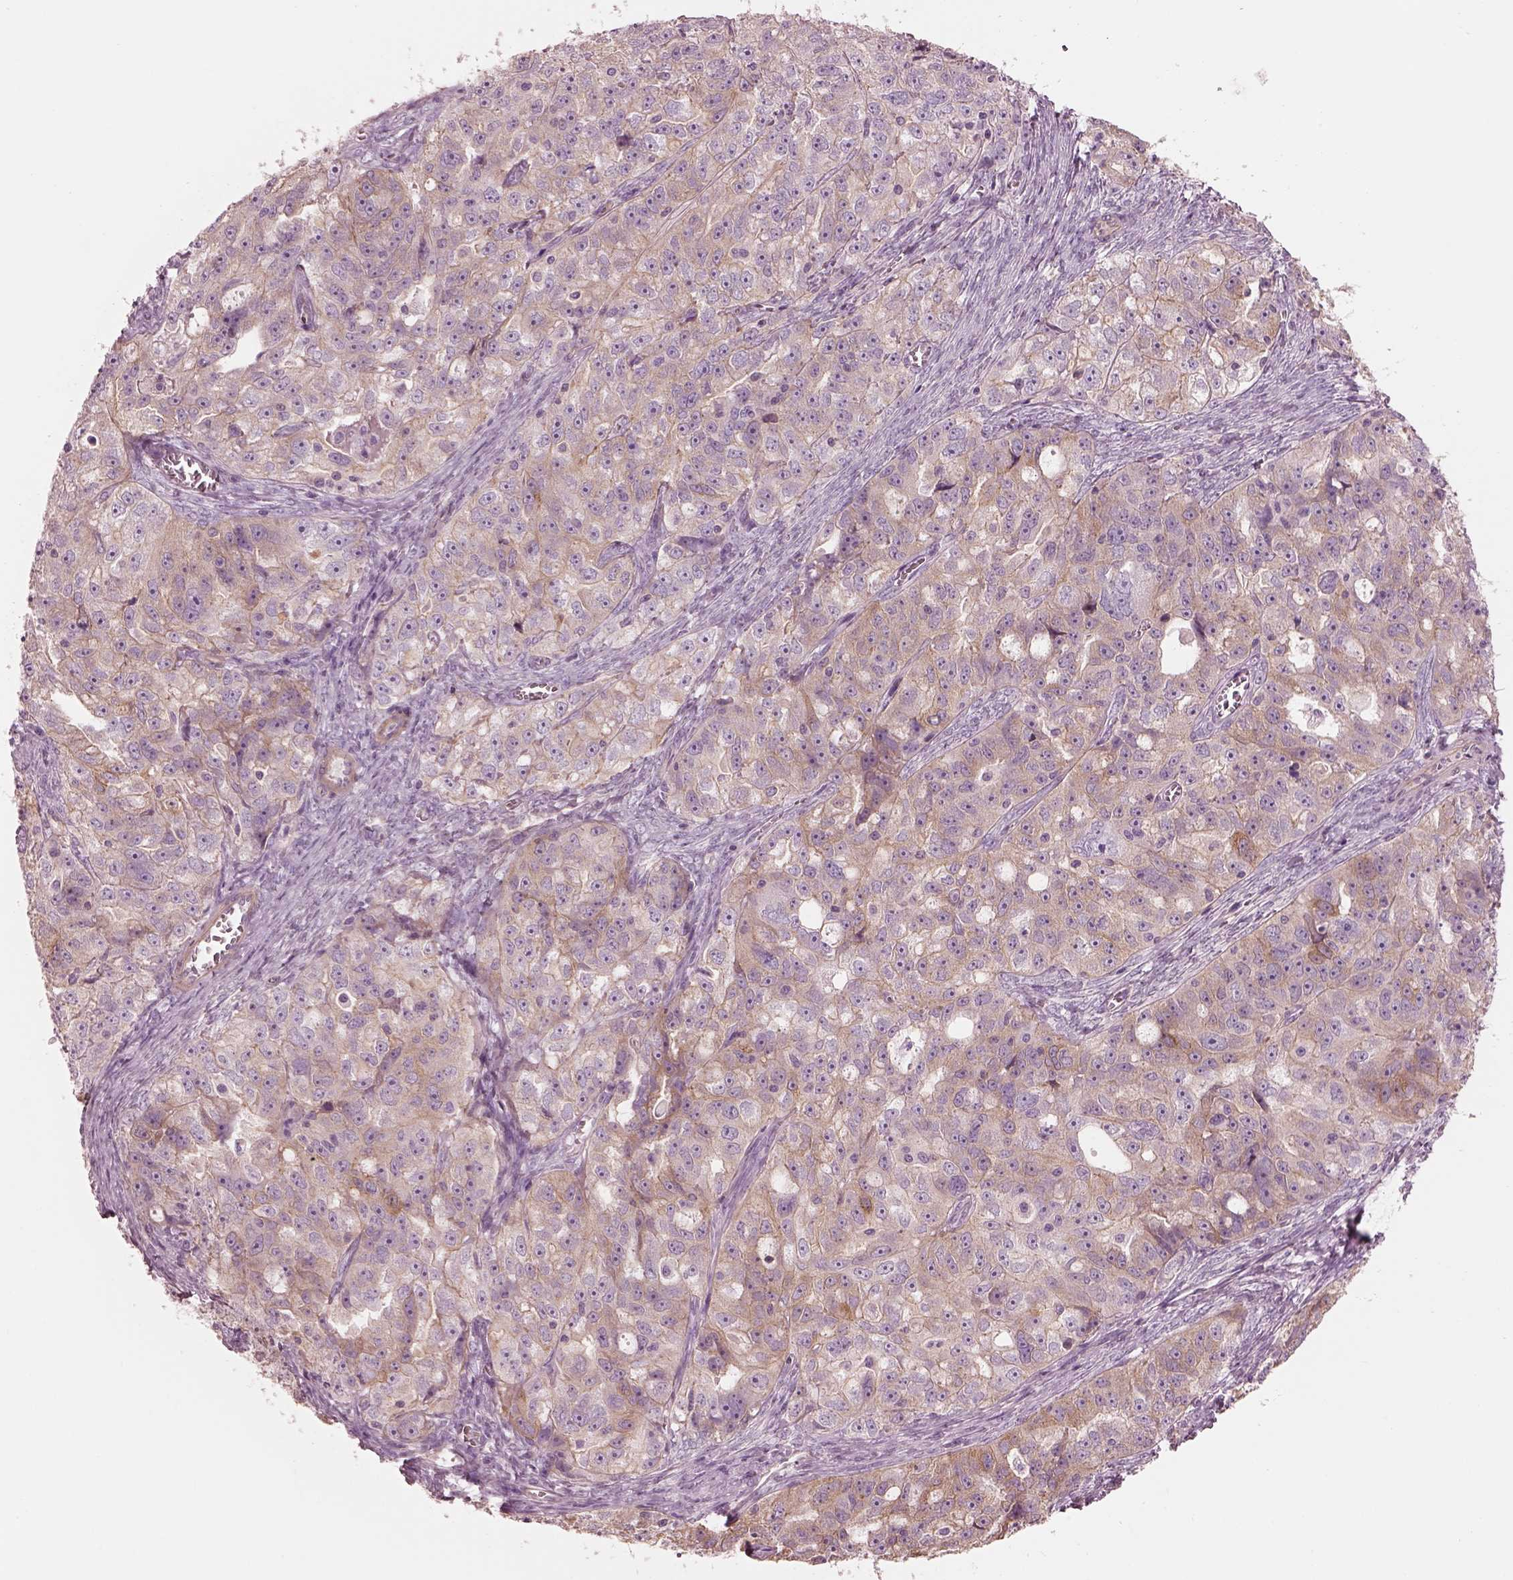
{"staining": {"intensity": "weak", "quantity": ">75%", "location": "cytoplasmic/membranous"}, "tissue": "ovarian cancer", "cell_type": "Tumor cells", "image_type": "cancer", "snomed": [{"axis": "morphology", "description": "Cystadenocarcinoma, serous, NOS"}, {"axis": "topography", "description": "Ovary"}], "caption": "Protein analysis of serous cystadenocarcinoma (ovarian) tissue reveals weak cytoplasmic/membranous expression in approximately >75% of tumor cells.", "gene": "ELAPOR1", "patient": {"sex": "female", "age": 51}}